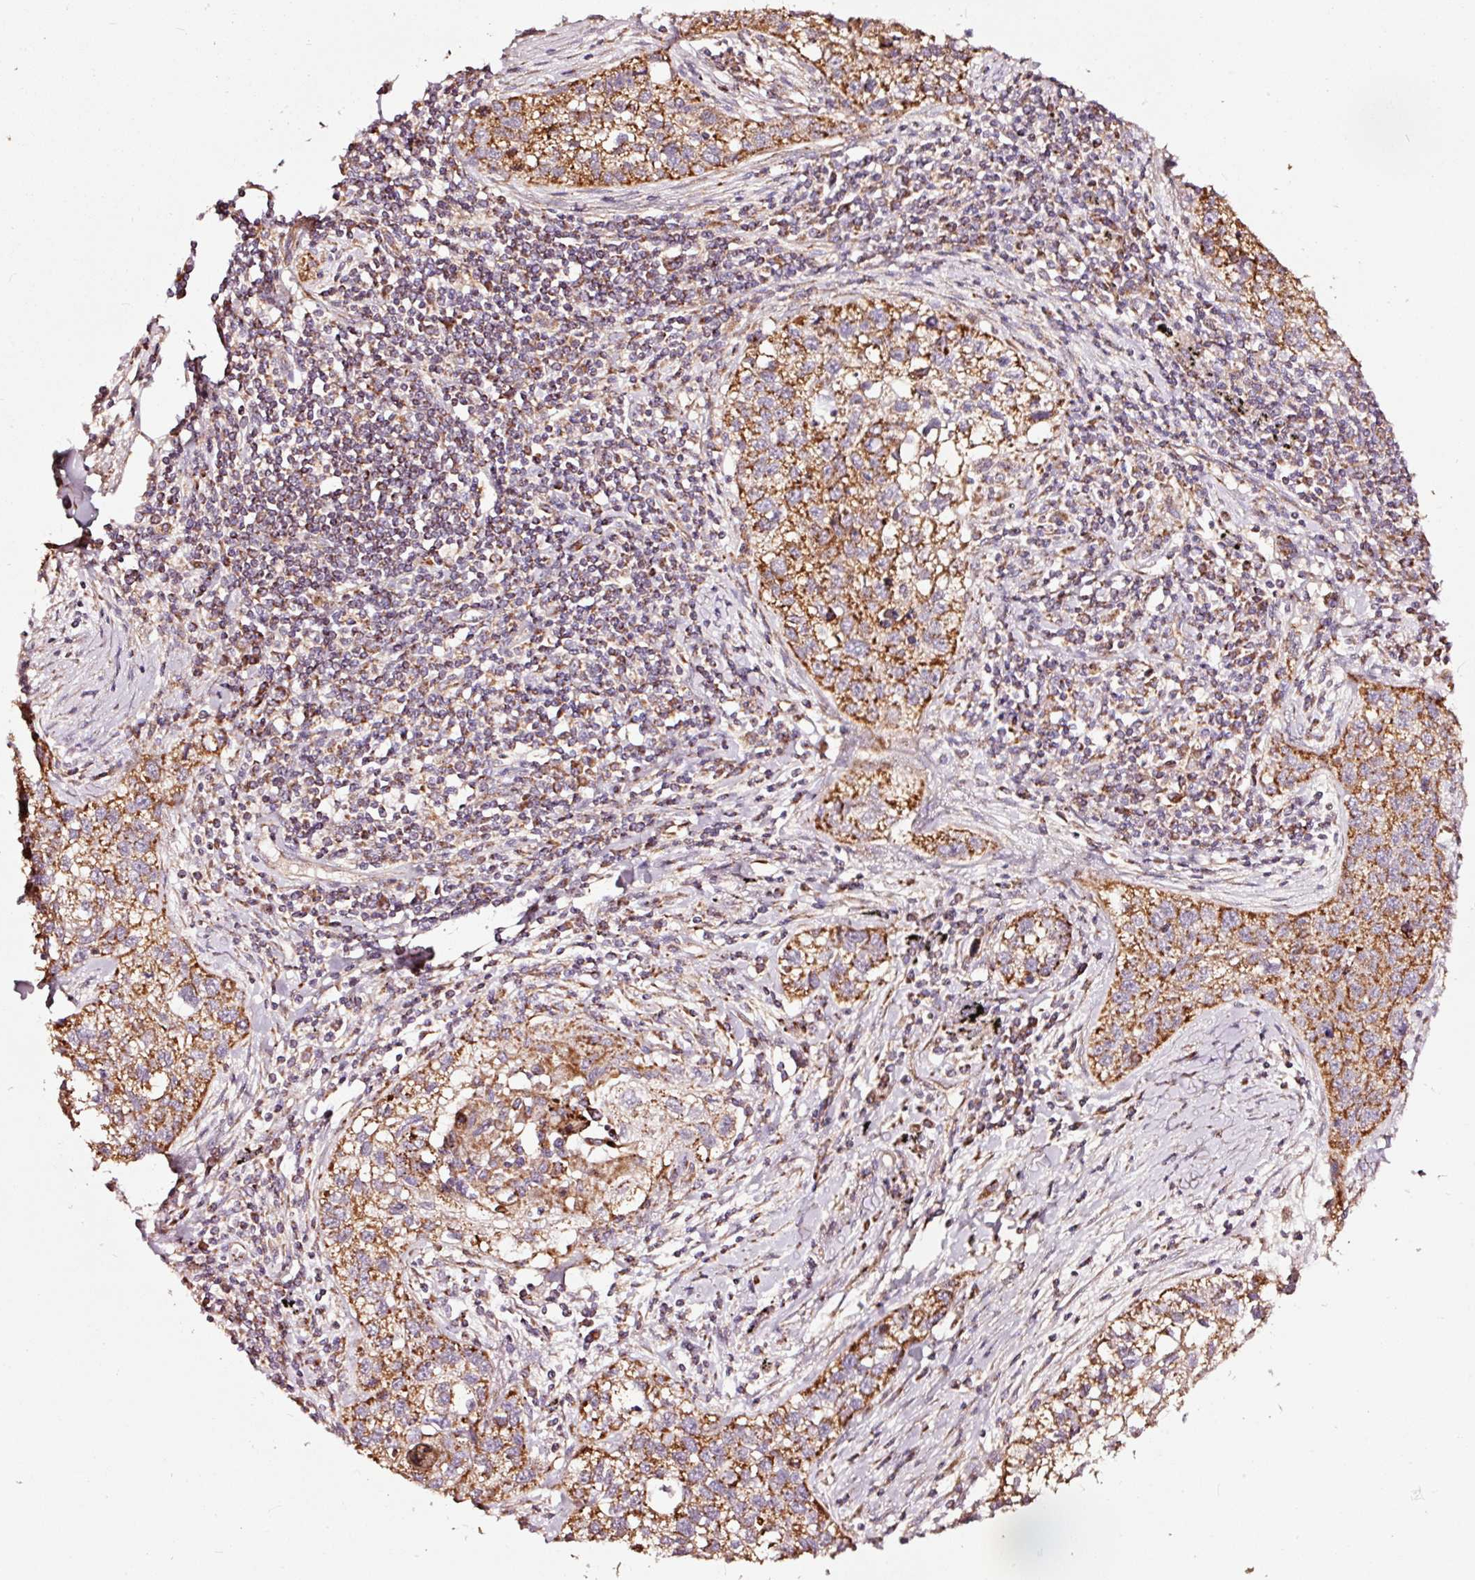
{"staining": {"intensity": "strong", "quantity": ">75%", "location": "cytoplasmic/membranous"}, "tissue": "lung cancer", "cell_type": "Tumor cells", "image_type": "cancer", "snomed": [{"axis": "morphology", "description": "Squamous cell carcinoma, NOS"}, {"axis": "topography", "description": "Lung"}], "caption": "Immunohistochemistry micrograph of human lung squamous cell carcinoma stained for a protein (brown), which shows high levels of strong cytoplasmic/membranous positivity in about >75% of tumor cells.", "gene": "TPM1", "patient": {"sex": "male", "age": 74}}